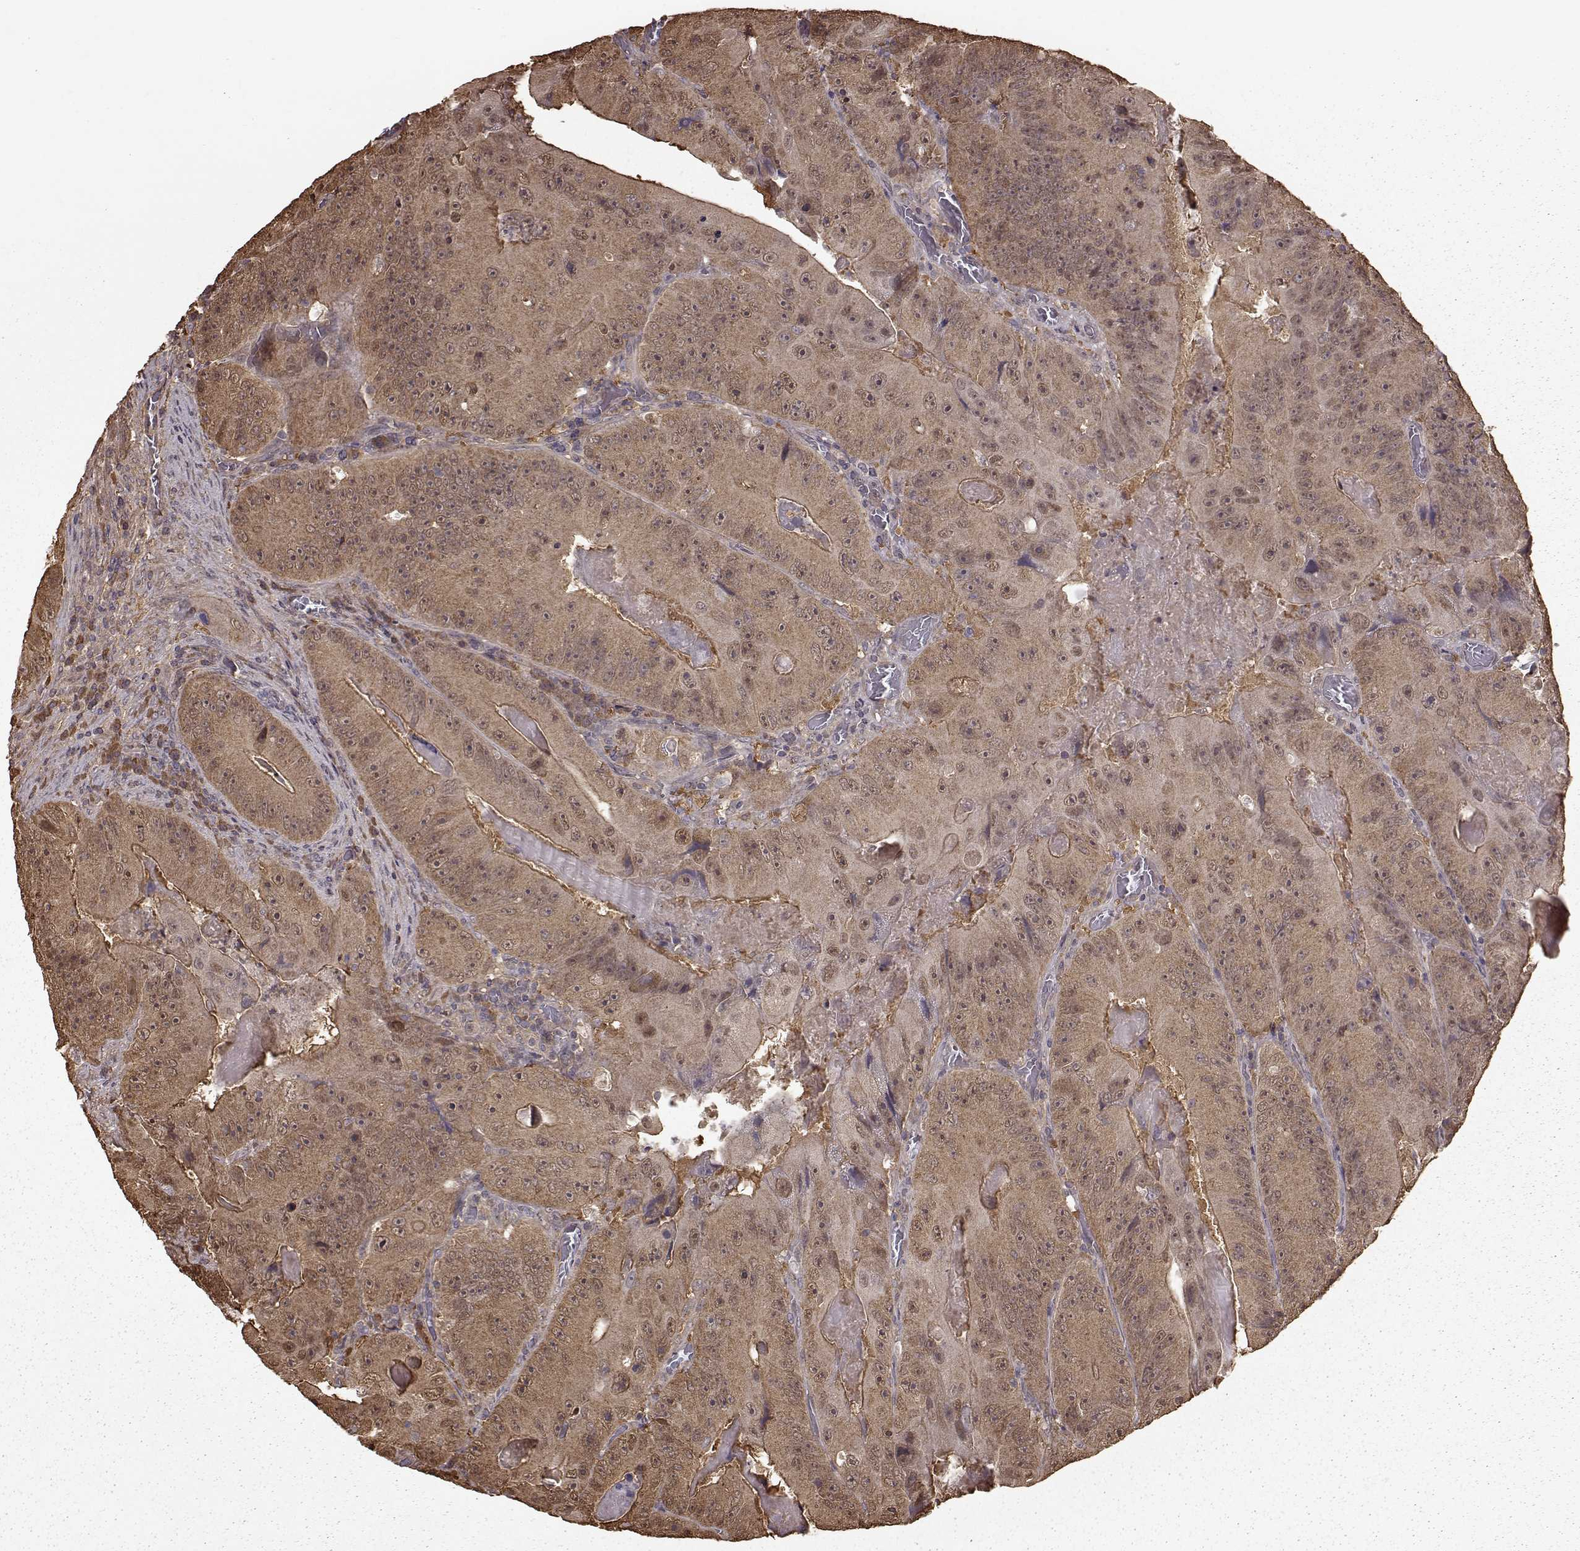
{"staining": {"intensity": "strong", "quantity": "25%-75%", "location": "cytoplasmic/membranous"}, "tissue": "colorectal cancer", "cell_type": "Tumor cells", "image_type": "cancer", "snomed": [{"axis": "morphology", "description": "Adenocarcinoma, NOS"}, {"axis": "topography", "description": "Colon"}], "caption": "Human colorectal adenocarcinoma stained for a protein (brown) reveals strong cytoplasmic/membranous positive staining in about 25%-75% of tumor cells.", "gene": "NME1-NME2", "patient": {"sex": "female", "age": 86}}